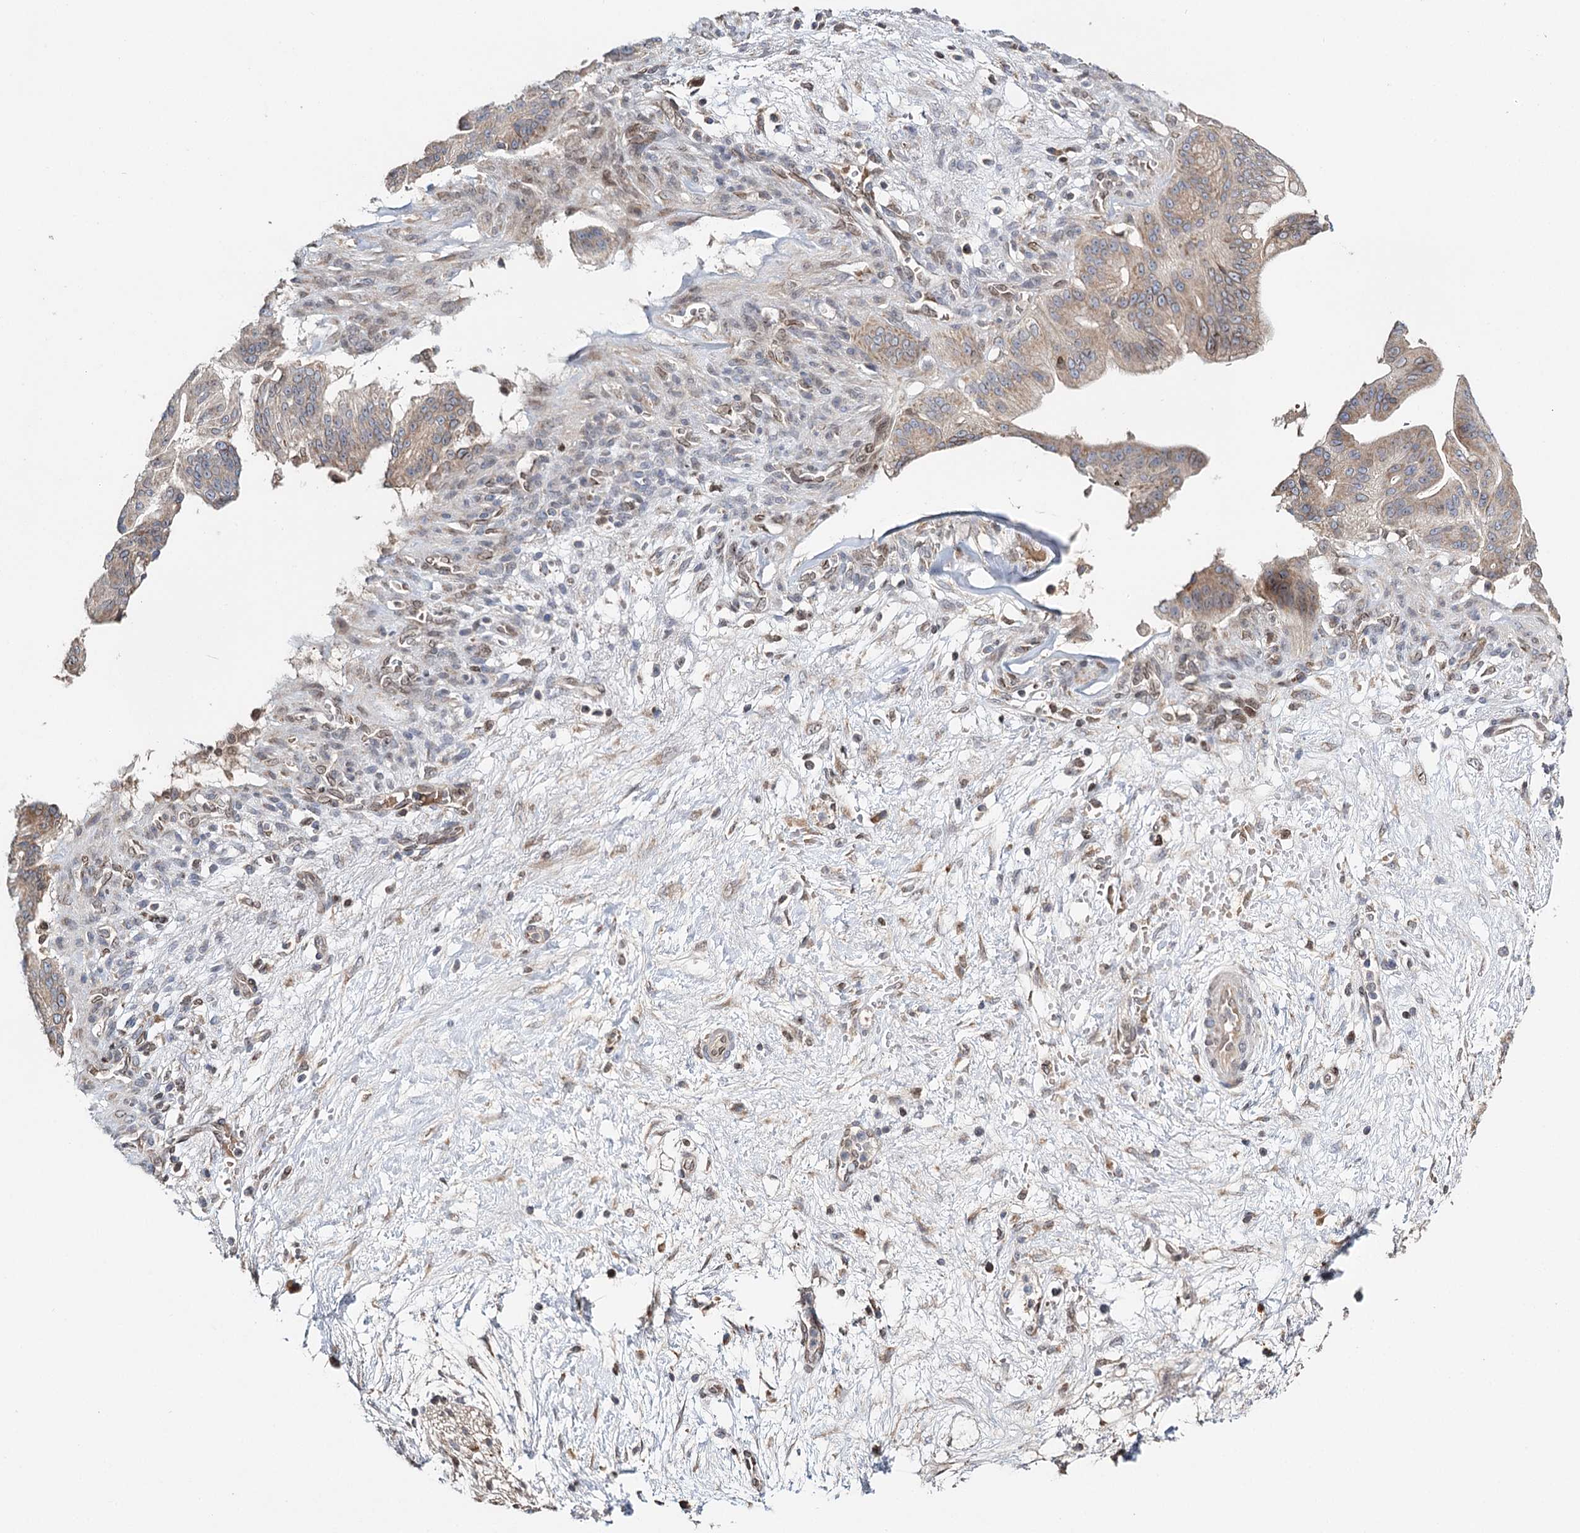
{"staining": {"intensity": "weak", "quantity": "25%-75%", "location": "cytoplasmic/membranous"}, "tissue": "pancreatic cancer", "cell_type": "Tumor cells", "image_type": "cancer", "snomed": [{"axis": "morphology", "description": "Adenocarcinoma, NOS"}, {"axis": "topography", "description": "Pancreas"}], "caption": "The immunohistochemical stain labels weak cytoplasmic/membranous positivity in tumor cells of pancreatic adenocarcinoma tissue.", "gene": "CFAP46", "patient": {"sex": "male", "age": 68}}